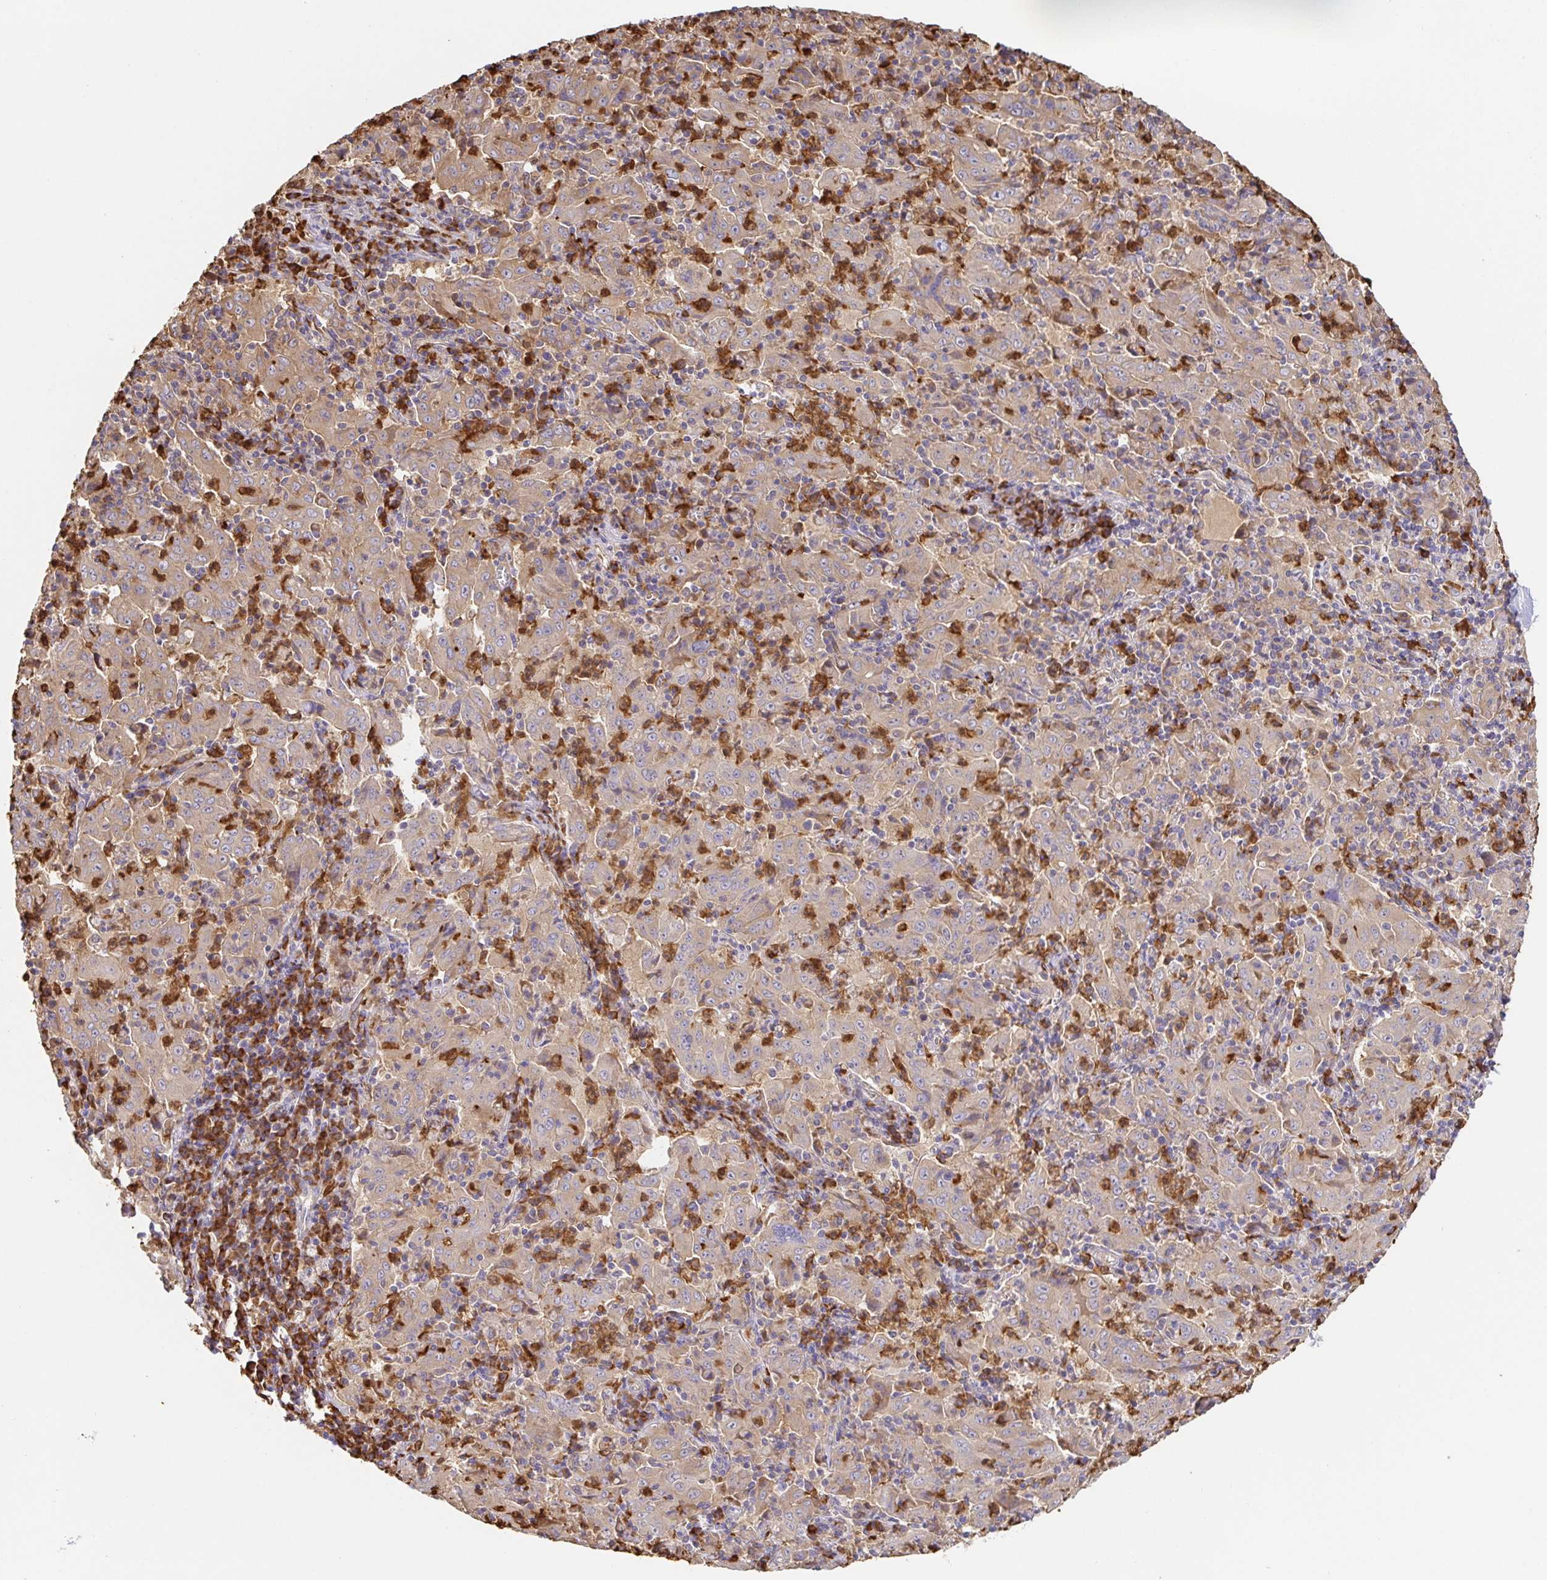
{"staining": {"intensity": "weak", "quantity": ">75%", "location": "cytoplasmic/membranous"}, "tissue": "pancreatic cancer", "cell_type": "Tumor cells", "image_type": "cancer", "snomed": [{"axis": "morphology", "description": "Adenocarcinoma, NOS"}, {"axis": "topography", "description": "Pancreas"}], "caption": "There is low levels of weak cytoplasmic/membranous staining in tumor cells of pancreatic cancer, as demonstrated by immunohistochemical staining (brown color).", "gene": "PDPK1", "patient": {"sex": "male", "age": 63}}